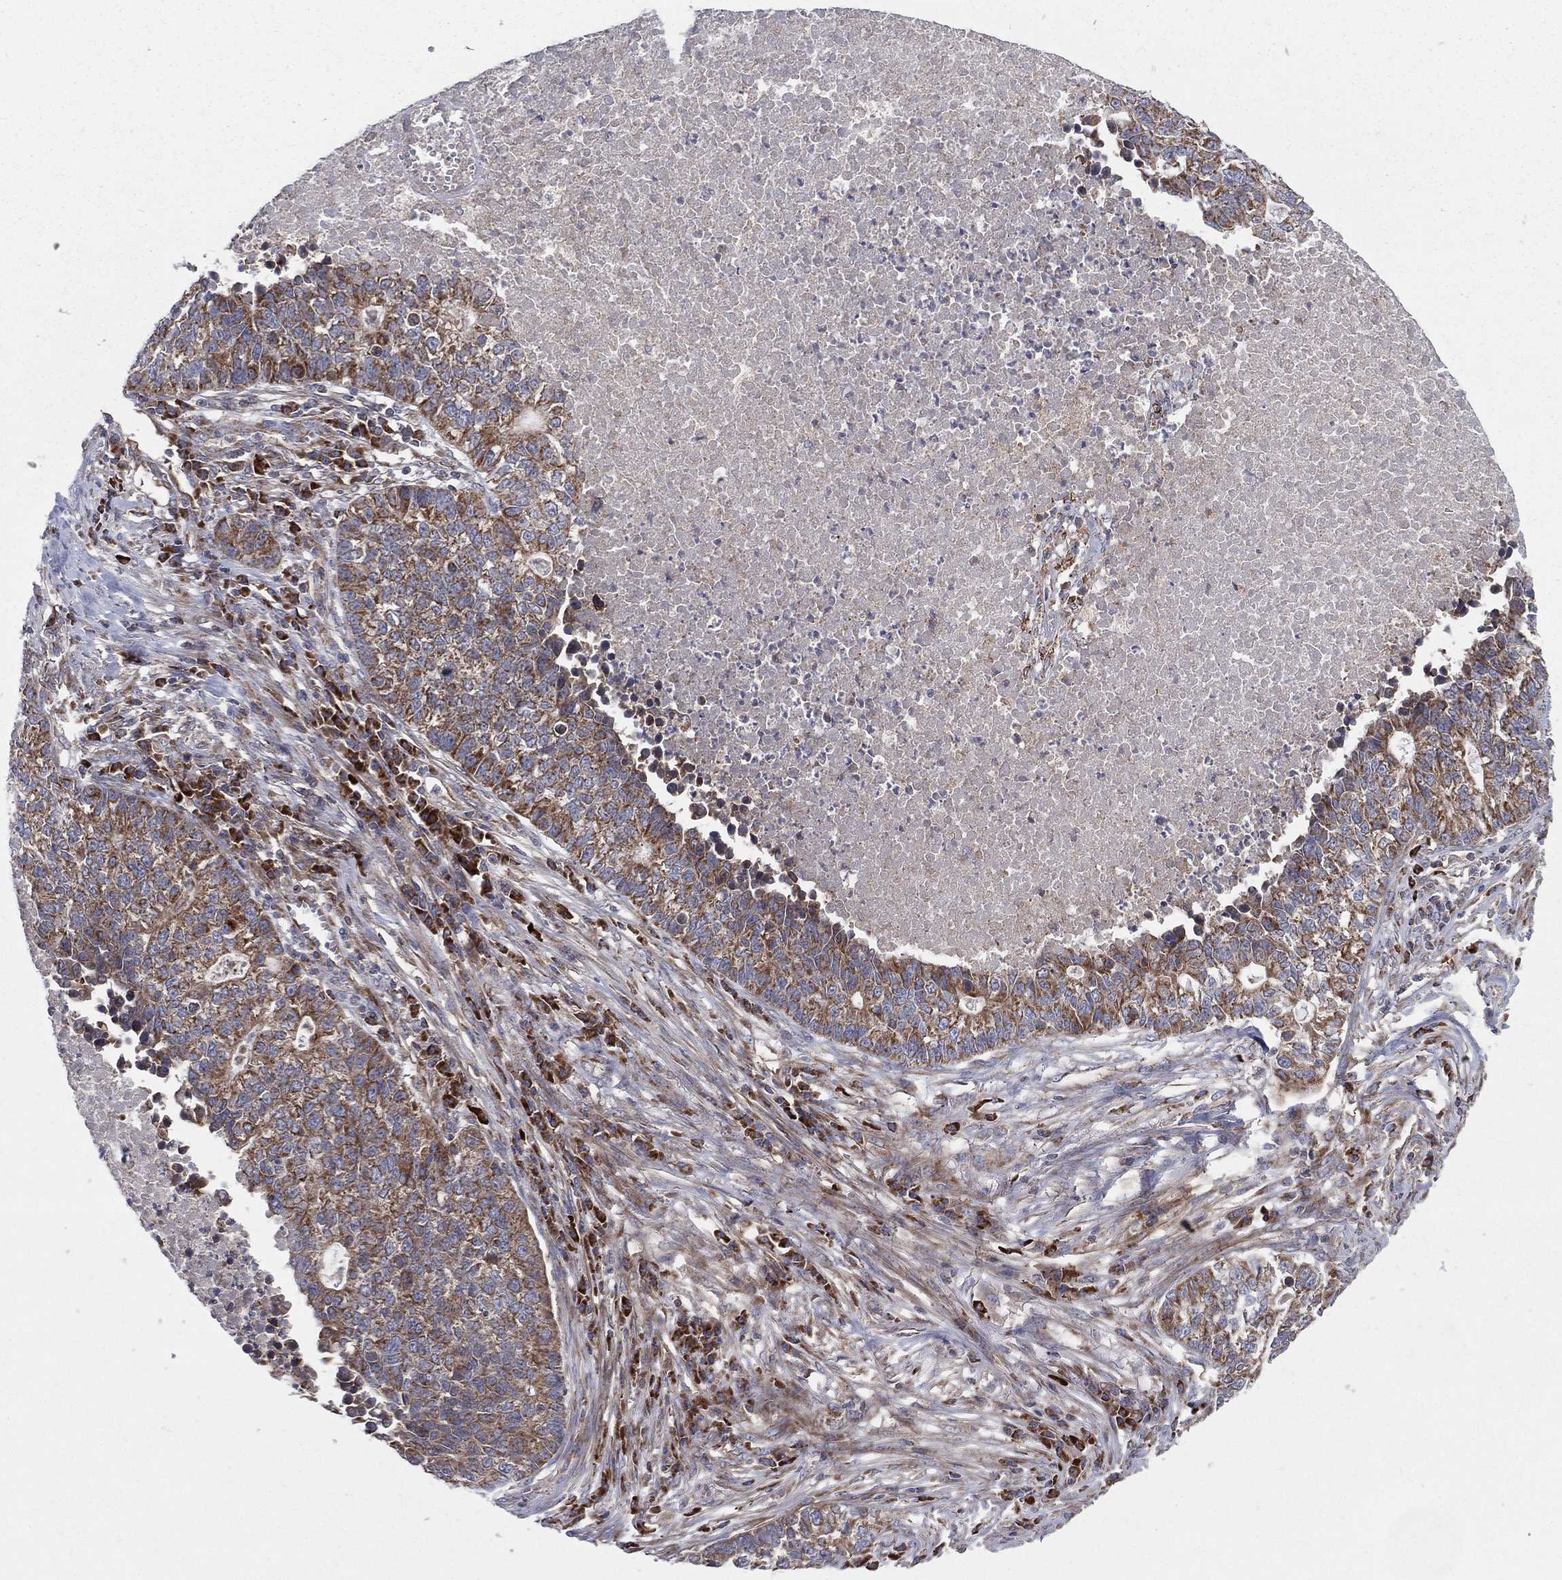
{"staining": {"intensity": "moderate", "quantity": ">75%", "location": "cytoplasmic/membranous"}, "tissue": "lung cancer", "cell_type": "Tumor cells", "image_type": "cancer", "snomed": [{"axis": "morphology", "description": "Adenocarcinoma, NOS"}, {"axis": "topography", "description": "Lung"}], "caption": "The immunohistochemical stain labels moderate cytoplasmic/membranous positivity in tumor cells of lung cancer (adenocarcinoma) tissue. (Stains: DAB in brown, nuclei in blue, Microscopy: brightfield microscopy at high magnification).", "gene": "MIX23", "patient": {"sex": "male", "age": 57}}